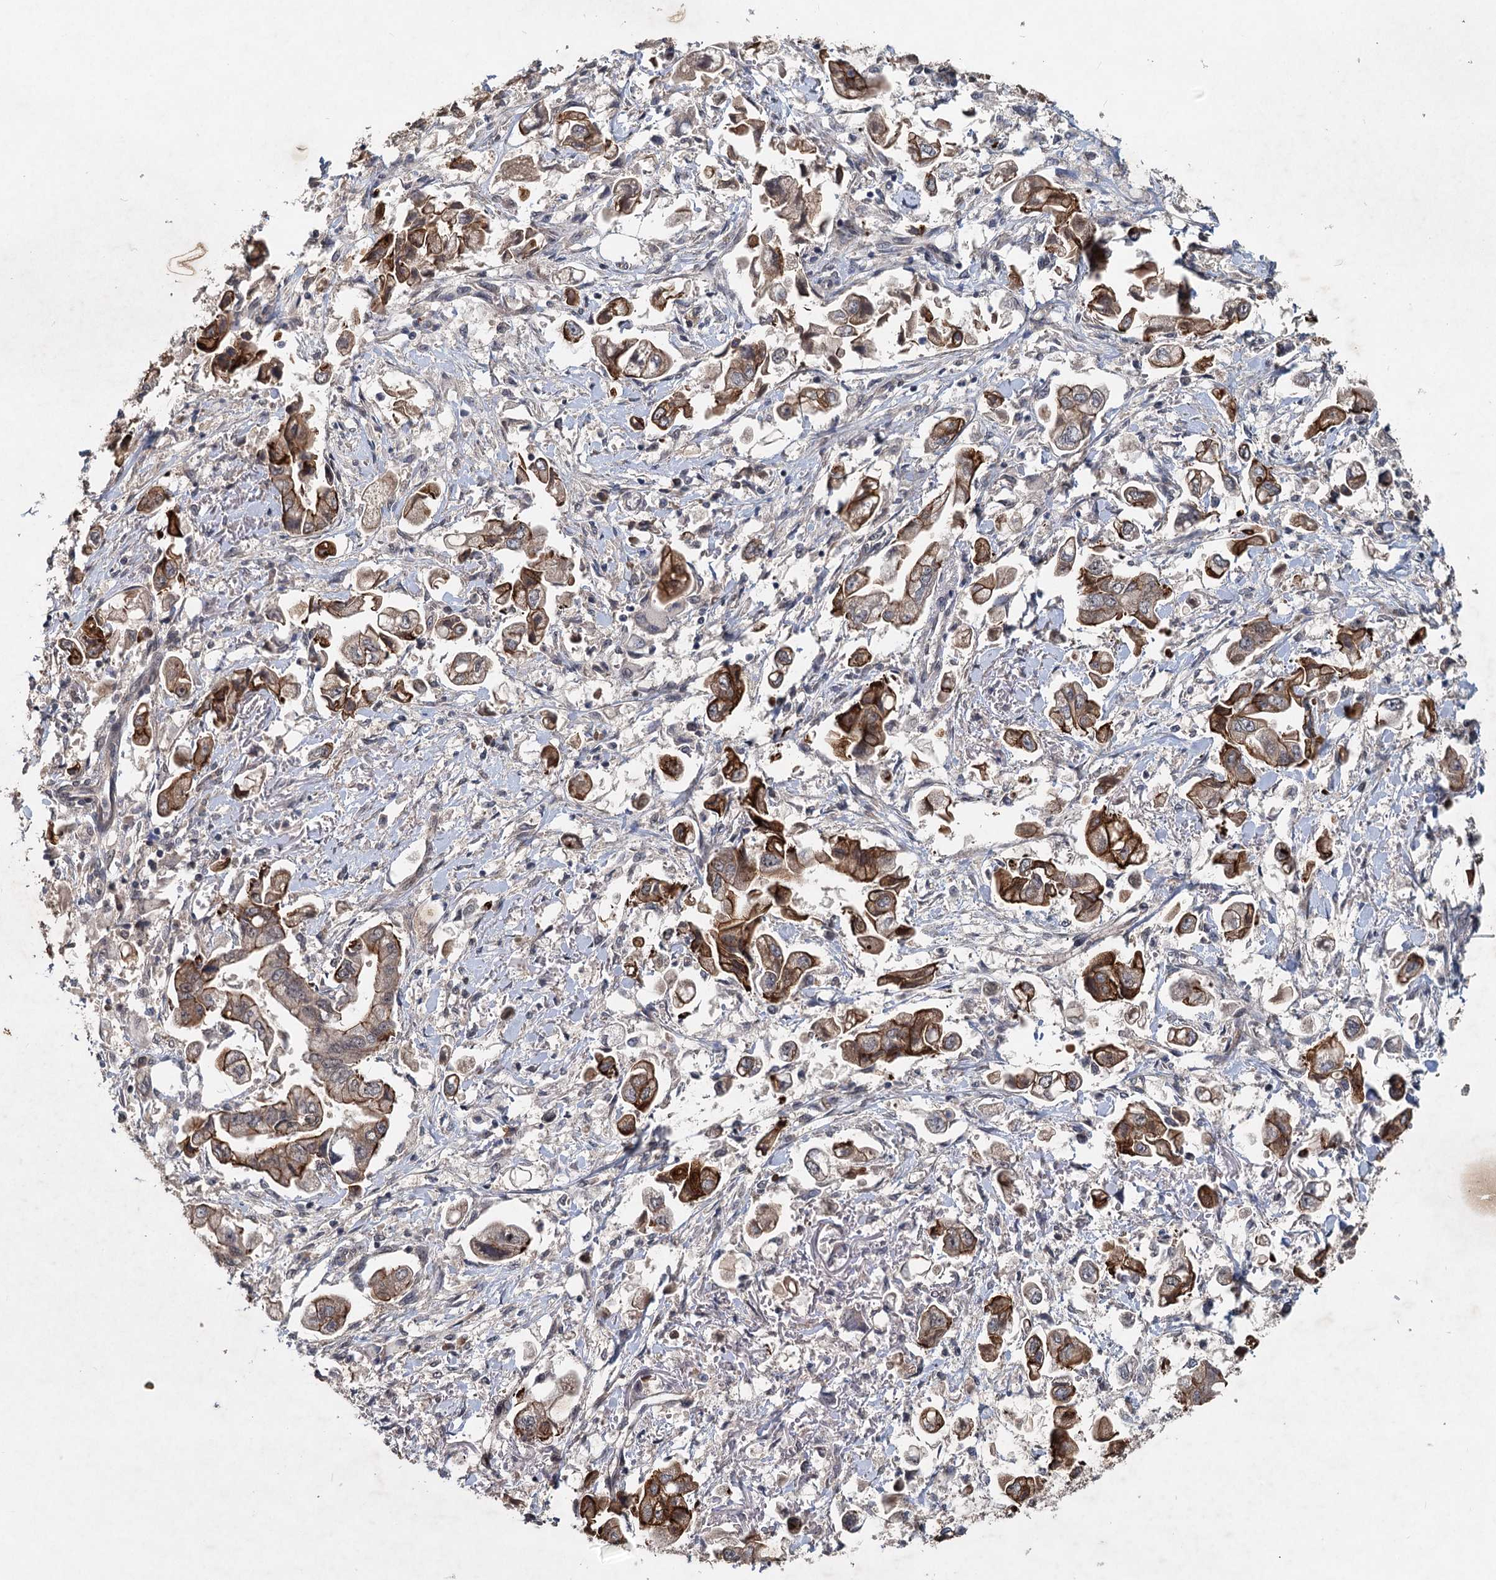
{"staining": {"intensity": "moderate", "quantity": "25%-75%", "location": "cytoplasmic/membranous"}, "tissue": "stomach cancer", "cell_type": "Tumor cells", "image_type": "cancer", "snomed": [{"axis": "morphology", "description": "Adenocarcinoma, NOS"}, {"axis": "topography", "description": "Stomach"}], "caption": "Adenocarcinoma (stomach) stained with a brown dye demonstrates moderate cytoplasmic/membranous positive staining in approximately 25%-75% of tumor cells.", "gene": "RITA1", "patient": {"sex": "male", "age": 62}}